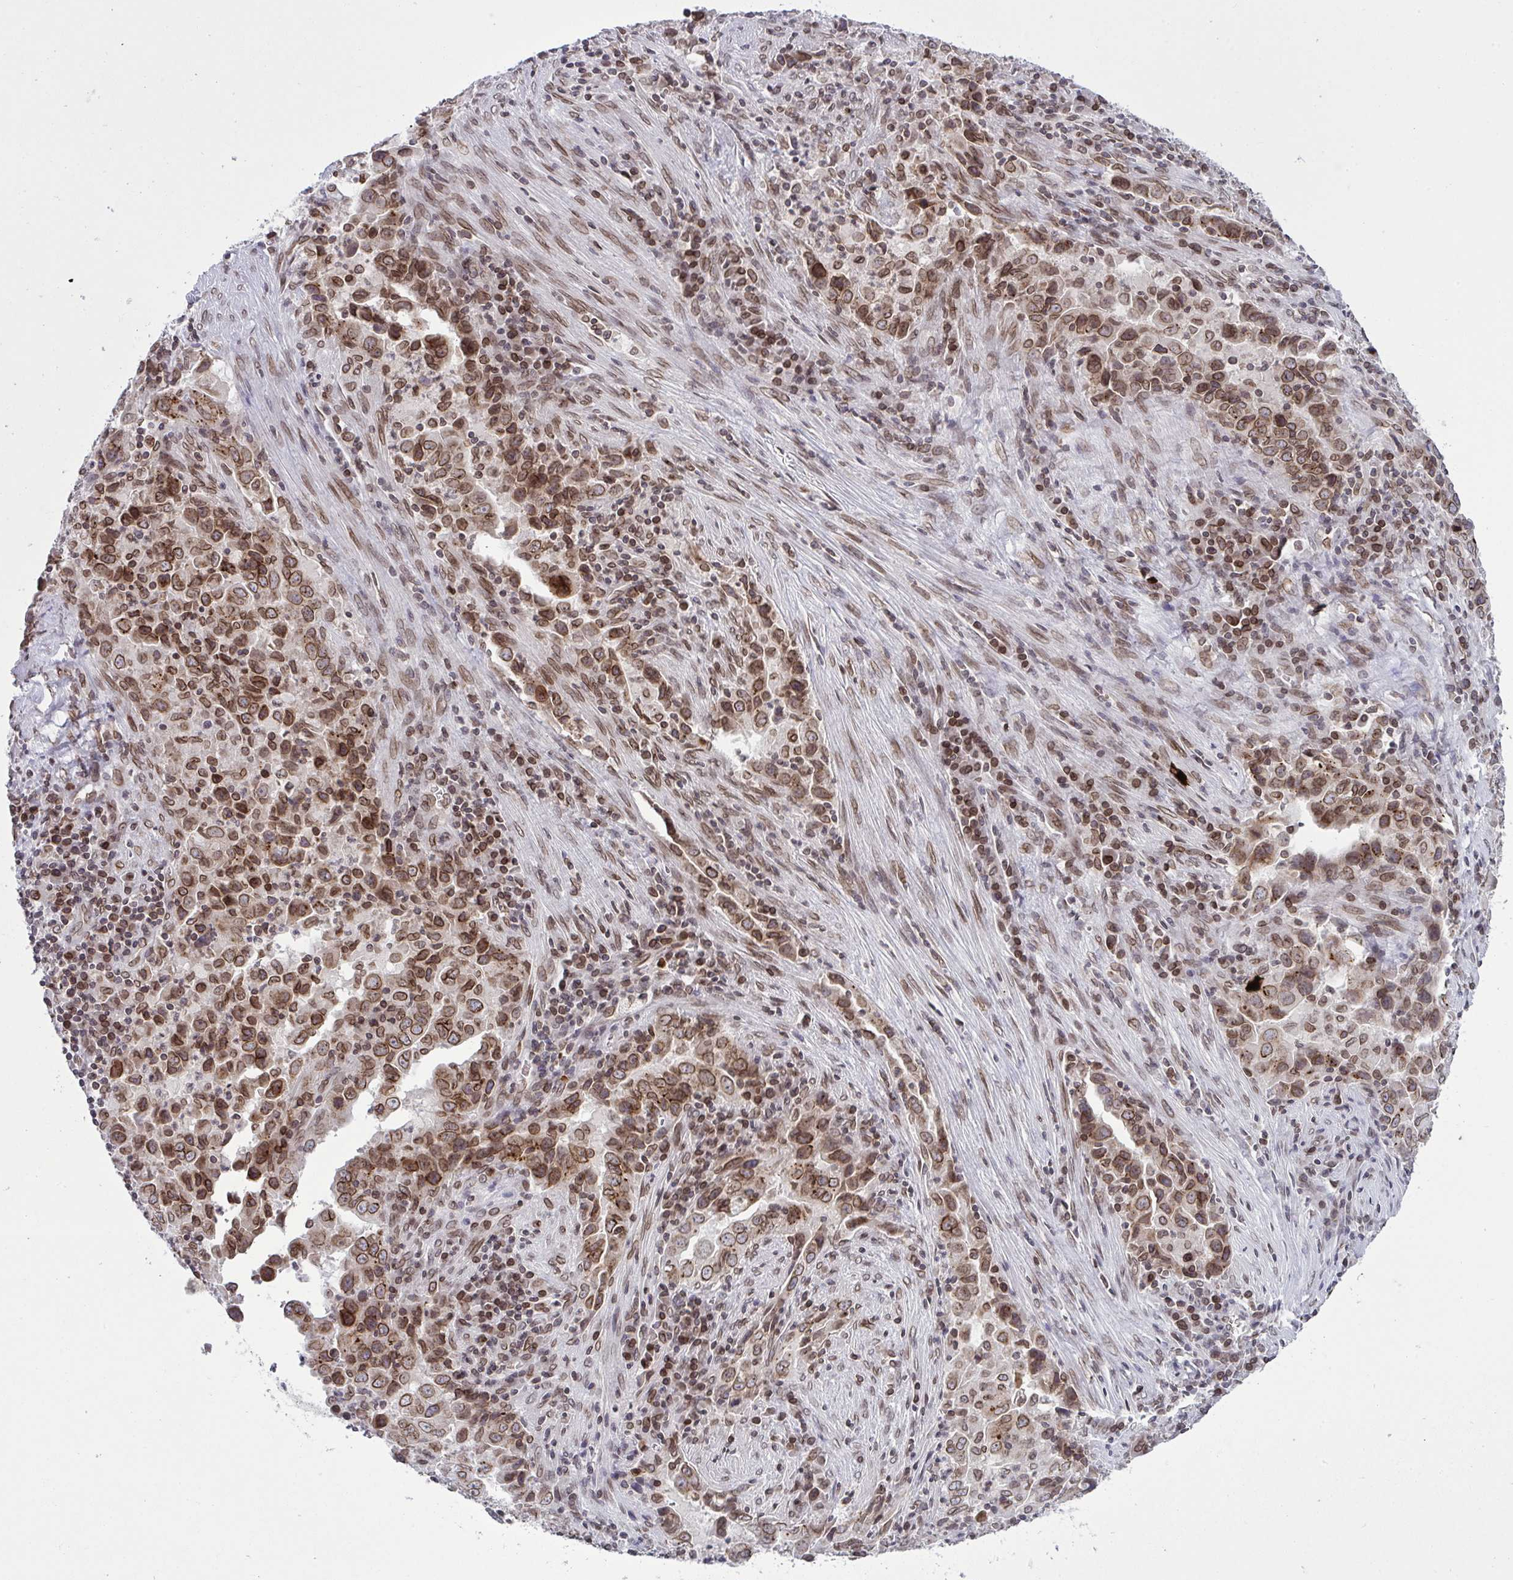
{"staining": {"intensity": "moderate", "quantity": ">75%", "location": "cytoplasmic/membranous,nuclear"}, "tissue": "lung cancer", "cell_type": "Tumor cells", "image_type": "cancer", "snomed": [{"axis": "morphology", "description": "Adenocarcinoma, NOS"}, {"axis": "topography", "description": "Lung"}], "caption": "DAB (3,3'-diaminobenzidine) immunohistochemical staining of lung cancer (adenocarcinoma) exhibits moderate cytoplasmic/membranous and nuclear protein staining in about >75% of tumor cells.", "gene": "RANBP2", "patient": {"sex": "male", "age": 67}}